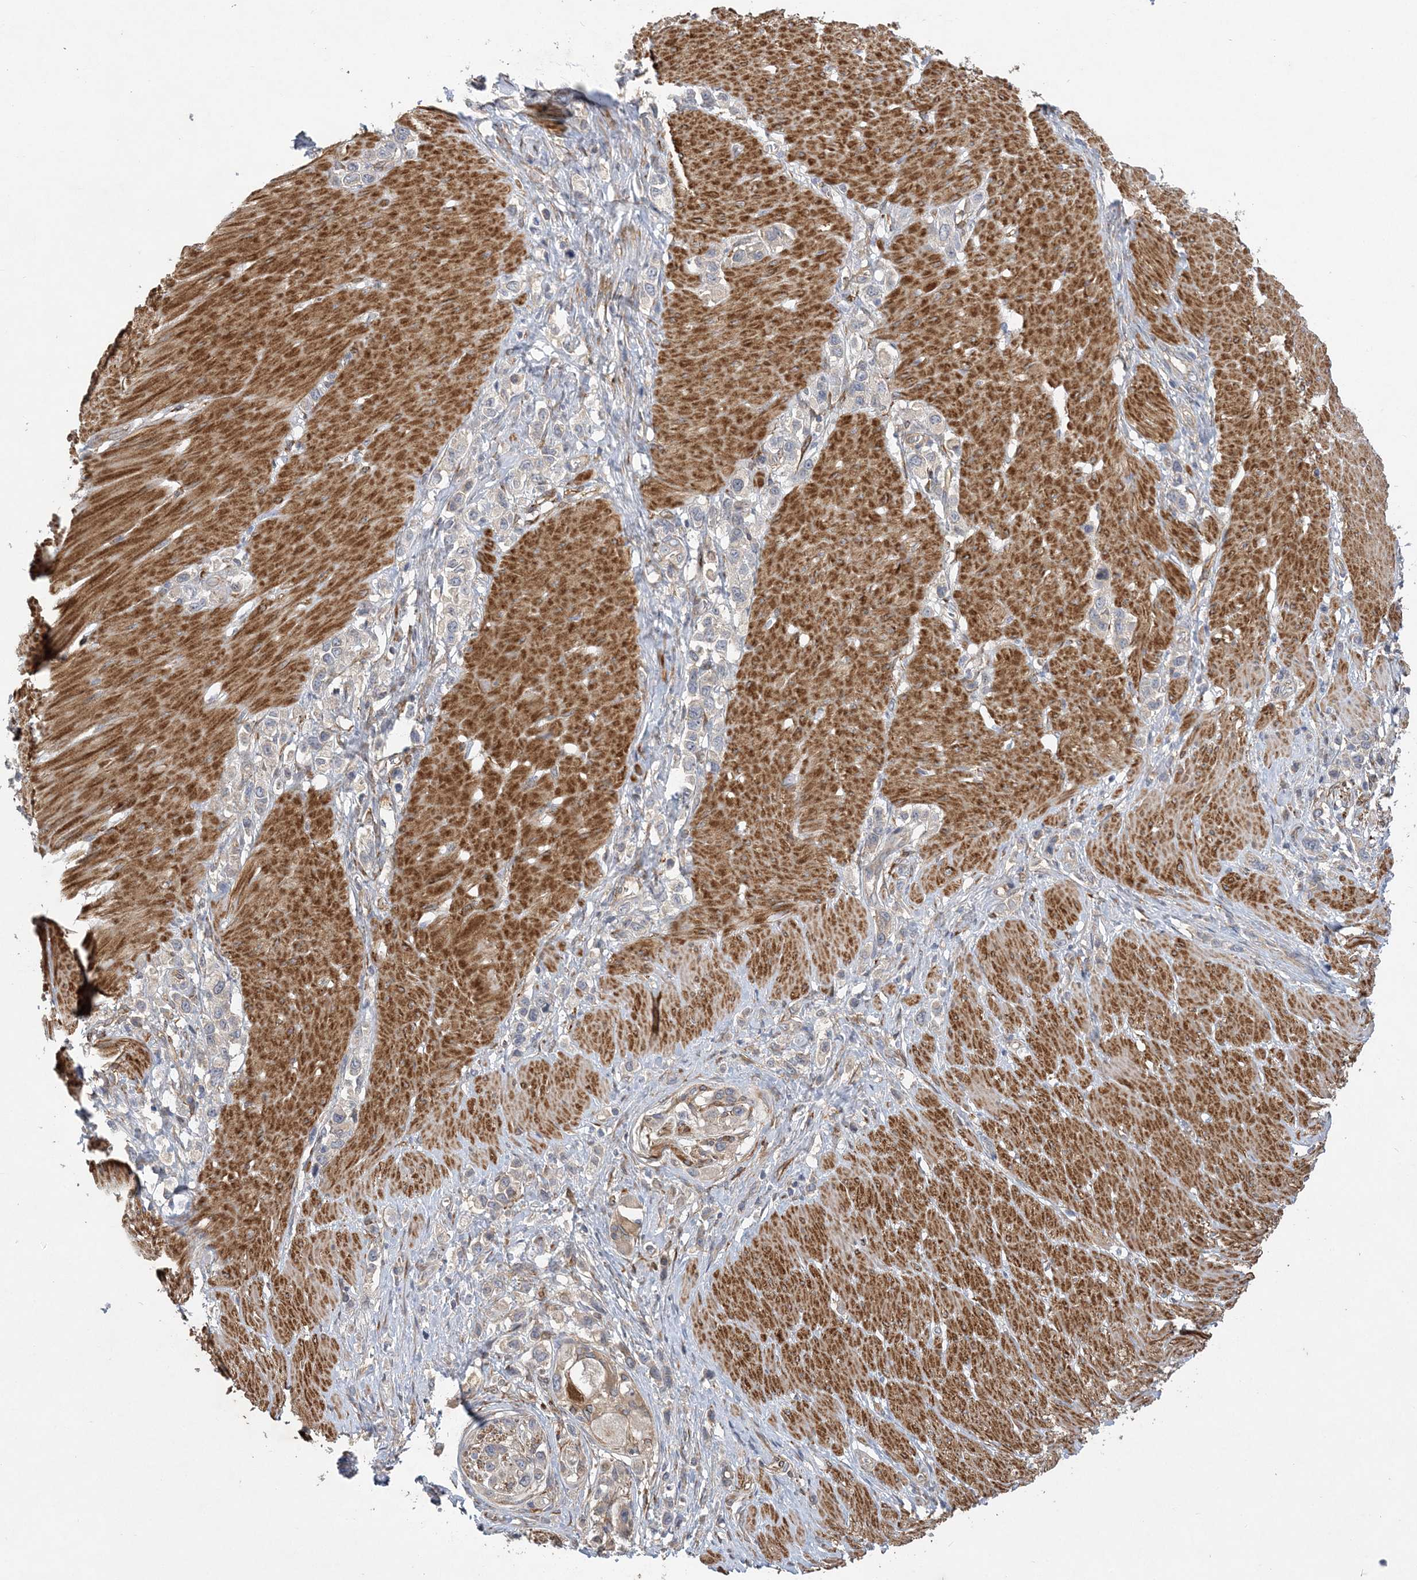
{"staining": {"intensity": "weak", "quantity": "<25%", "location": "cytoplasmic/membranous"}, "tissue": "stomach cancer", "cell_type": "Tumor cells", "image_type": "cancer", "snomed": [{"axis": "morphology", "description": "Normal tissue, NOS"}, {"axis": "morphology", "description": "Adenocarcinoma, NOS"}, {"axis": "topography", "description": "Stomach, upper"}, {"axis": "topography", "description": "Stomach"}], "caption": "The IHC micrograph has no significant expression in tumor cells of stomach cancer tissue.", "gene": "MAP4K5", "patient": {"sex": "female", "age": 65}}